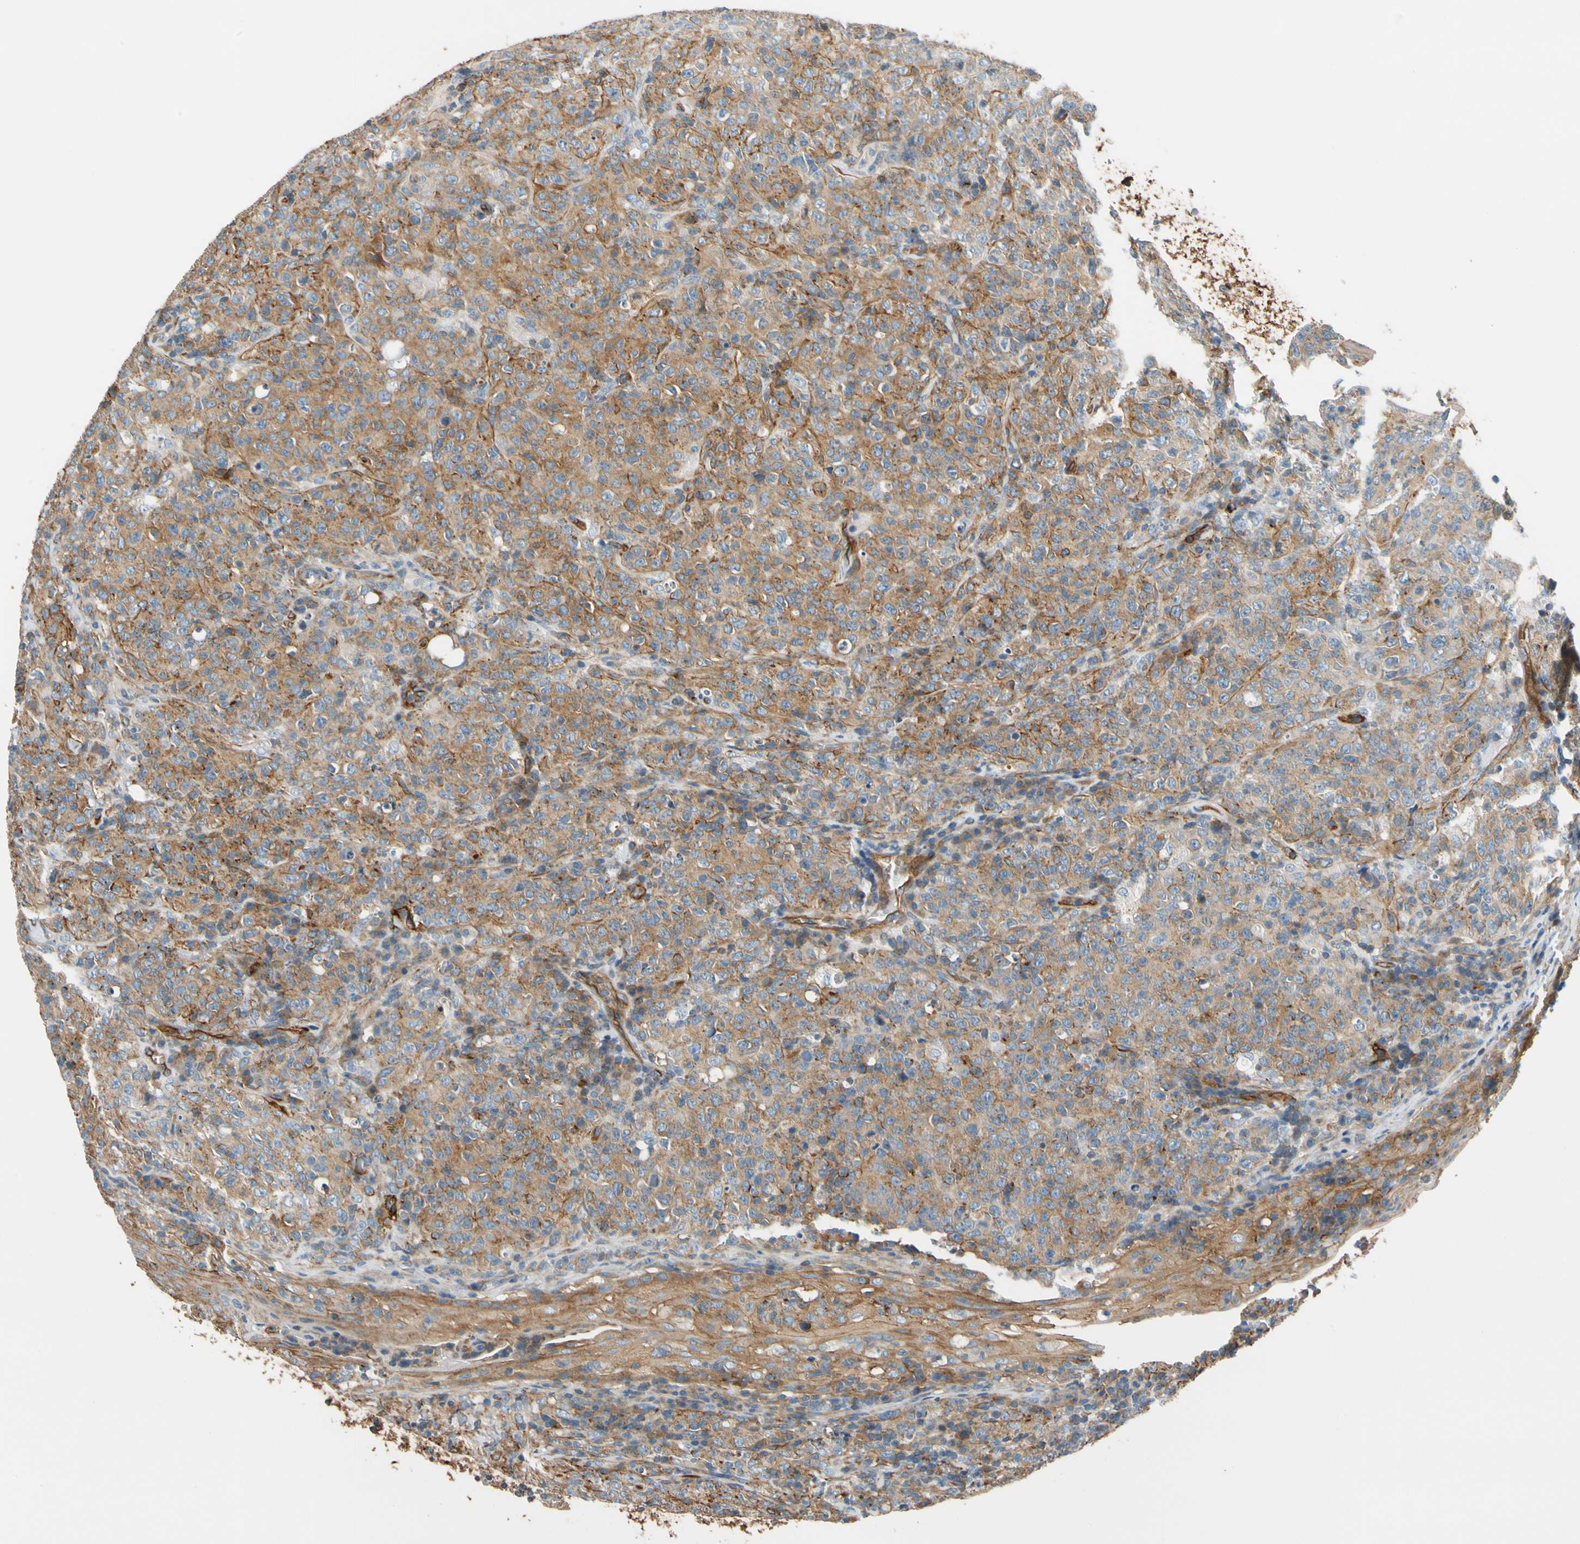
{"staining": {"intensity": "weak", "quantity": ">75%", "location": "cytoplasmic/membranous"}, "tissue": "lymphoma", "cell_type": "Tumor cells", "image_type": "cancer", "snomed": [{"axis": "morphology", "description": "Malignant lymphoma, non-Hodgkin's type, High grade"}, {"axis": "topography", "description": "Tonsil"}], "caption": "An immunohistochemistry histopathology image of tumor tissue is shown. Protein staining in brown shows weak cytoplasmic/membranous positivity in high-grade malignant lymphoma, non-Hodgkin's type within tumor cells. (Brightfield microscopy of DAB IHC at high magnification).", "gene": "SPTAN1", "patient": {"sex": "female", "age": 36}}